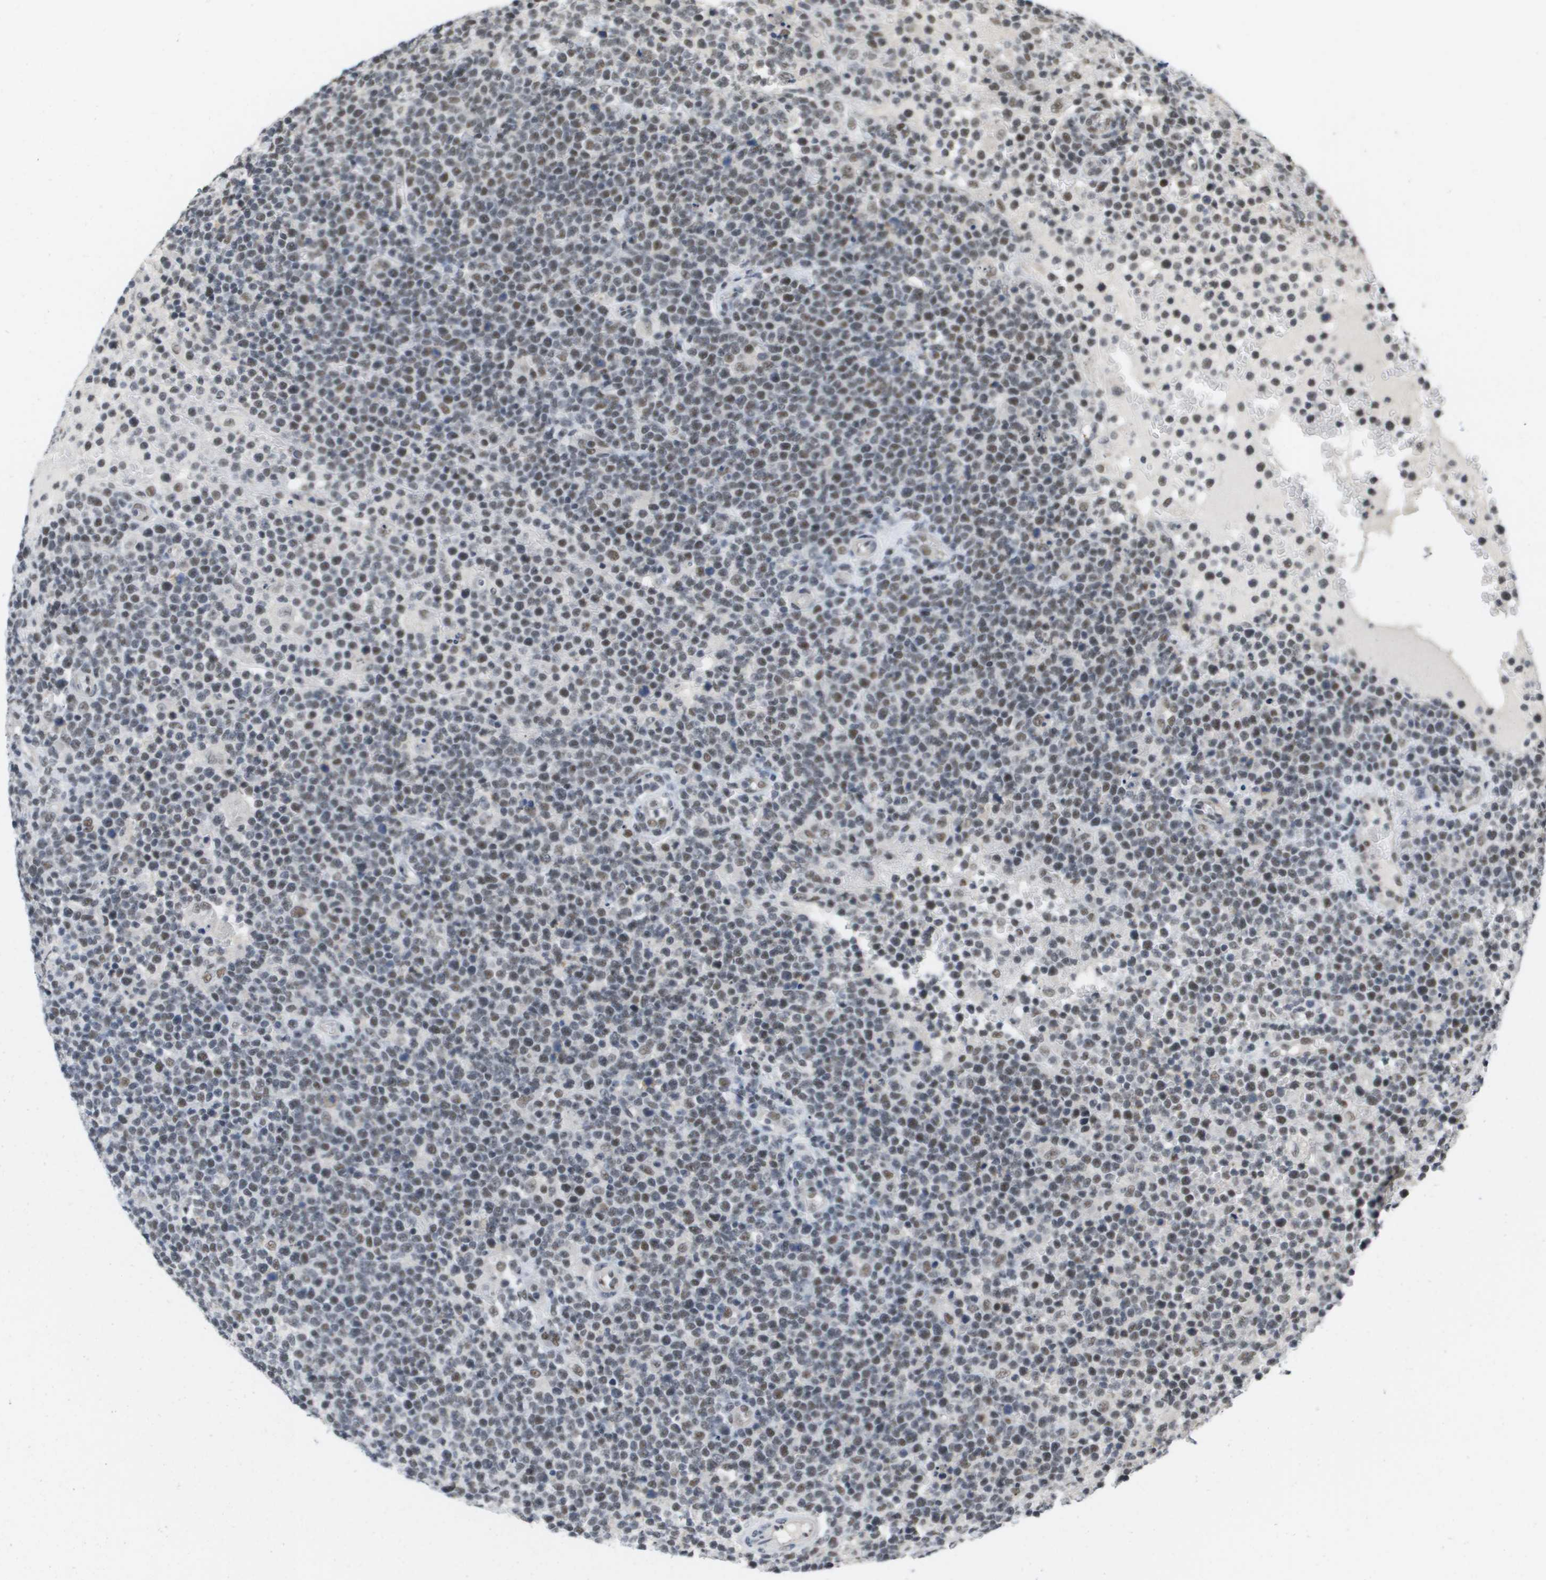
{"staining": {"intensity": "weak", "quantity": "25%-75%", "location": "nuclear"}, "tissue": "lymphoma", "cell_type": "Tumor cells", "image_type": "cancer", "snomed": [{"axis": "morphology", "description": "Malignant lymphoma, non-Hodgkin's type, High grade"}, {"axis": "topography", "description": "Lymph node"}], "caption": "IHC micrograph of neoplastic tissue: human lymphoma stained using immunohistochemistry (IHC) displays low levels of weak protein expression localized specifically in the nuclear of tumor cells, appearing as a nuclear brown color.", "gene": "ISY1", "patient": {"sex": "male", "age": 61}}